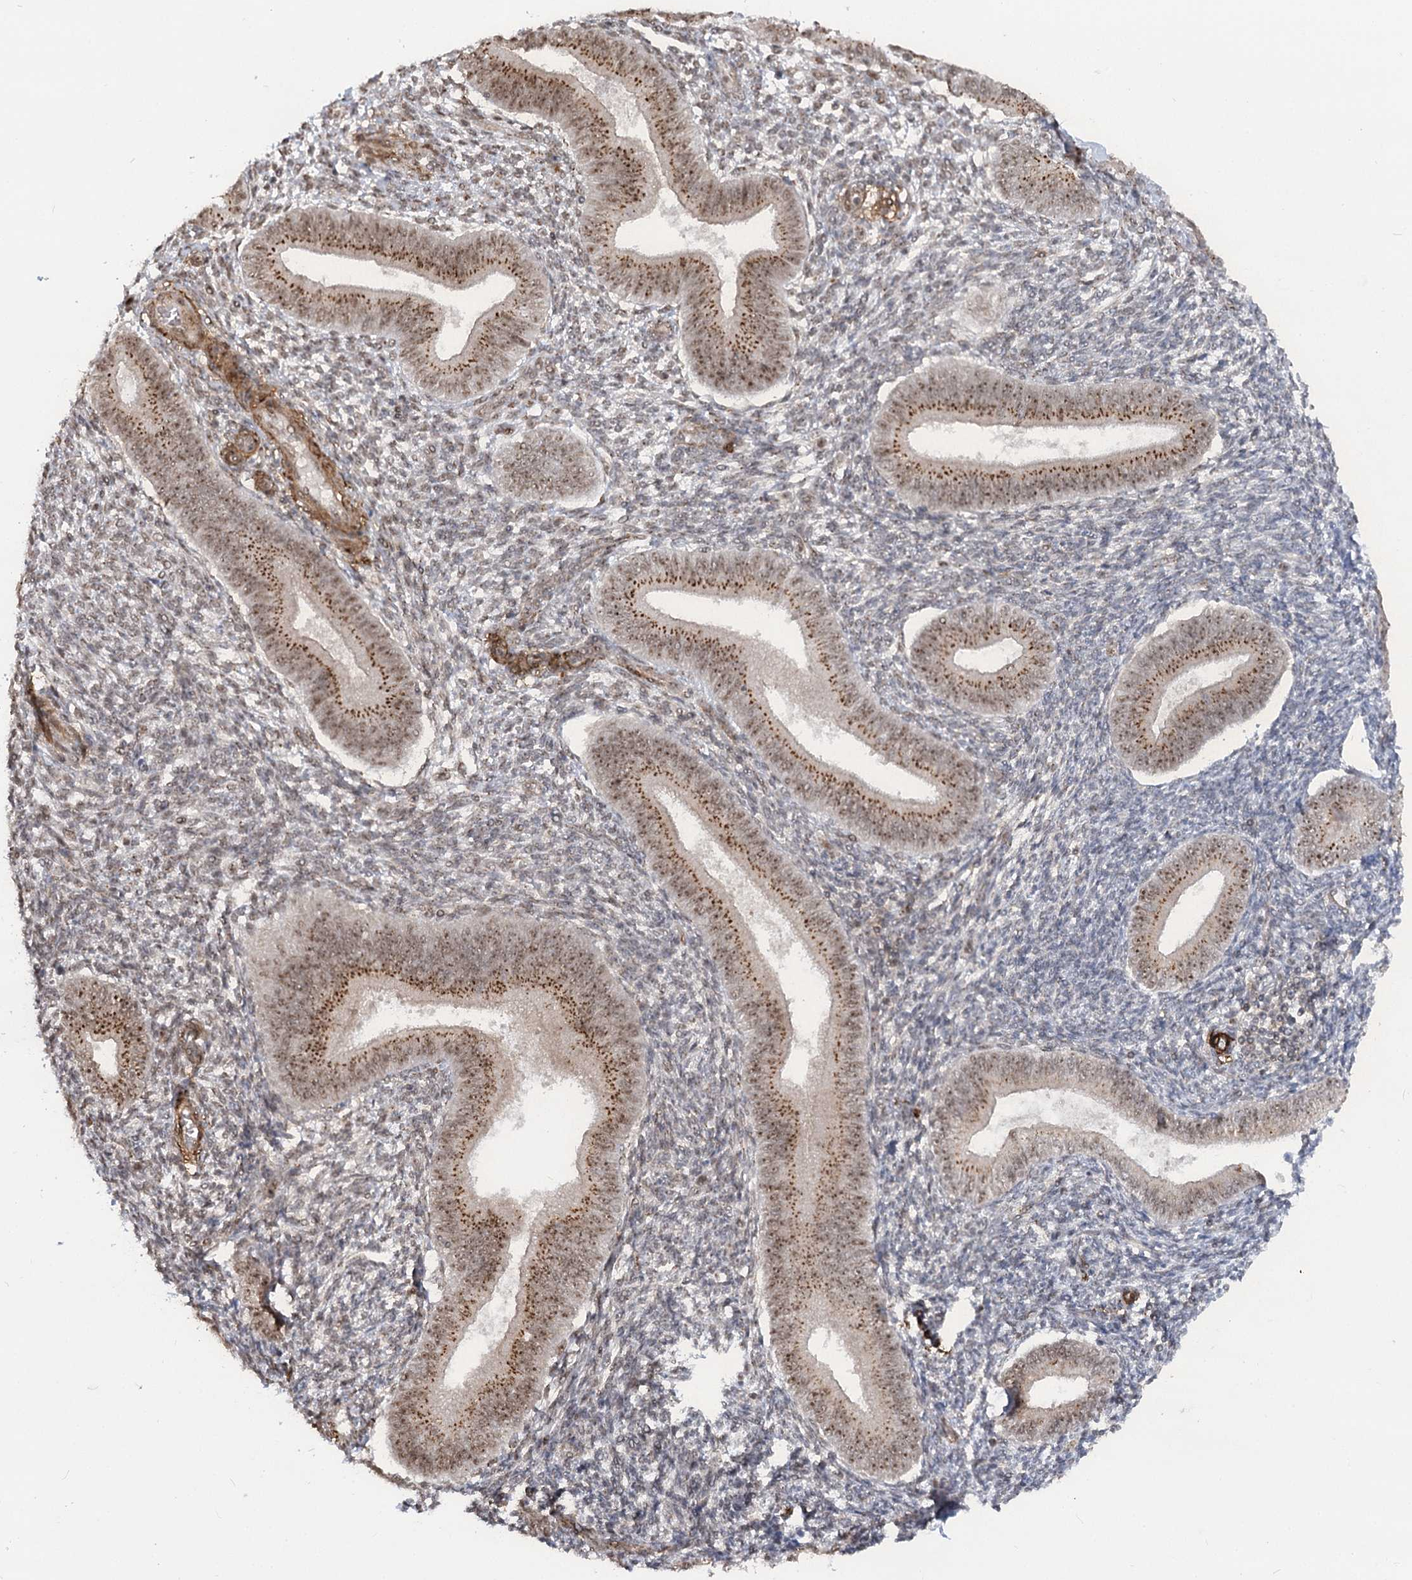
{"staining": {"intensity": "moderate", "quantity": "<25%", "location": "cytoplasmic/membranous,nuclear"}, "tissue": "endometrium", "cell_type": "Cells in endometrial stroma", "image_type": "normal", "snomed": [{"axis": "morphology", "description": "Normal tissue, NOS"}, {"axis": "topography", "description": "Uterus"}, {"axis": "topography", "description": "Endometrium"}], "caption": "Brown immunohistochemical staining in unremarkable endometrium demonstrates moderate cytoplasmic/membranous,nuclear expression in about <25% of cells in endometrial stroma. (DAB = brown stain, brightfield microscopy at high magnification).", "gene": "GNL3L", "patient": {"sex": "female", "age": 48}}